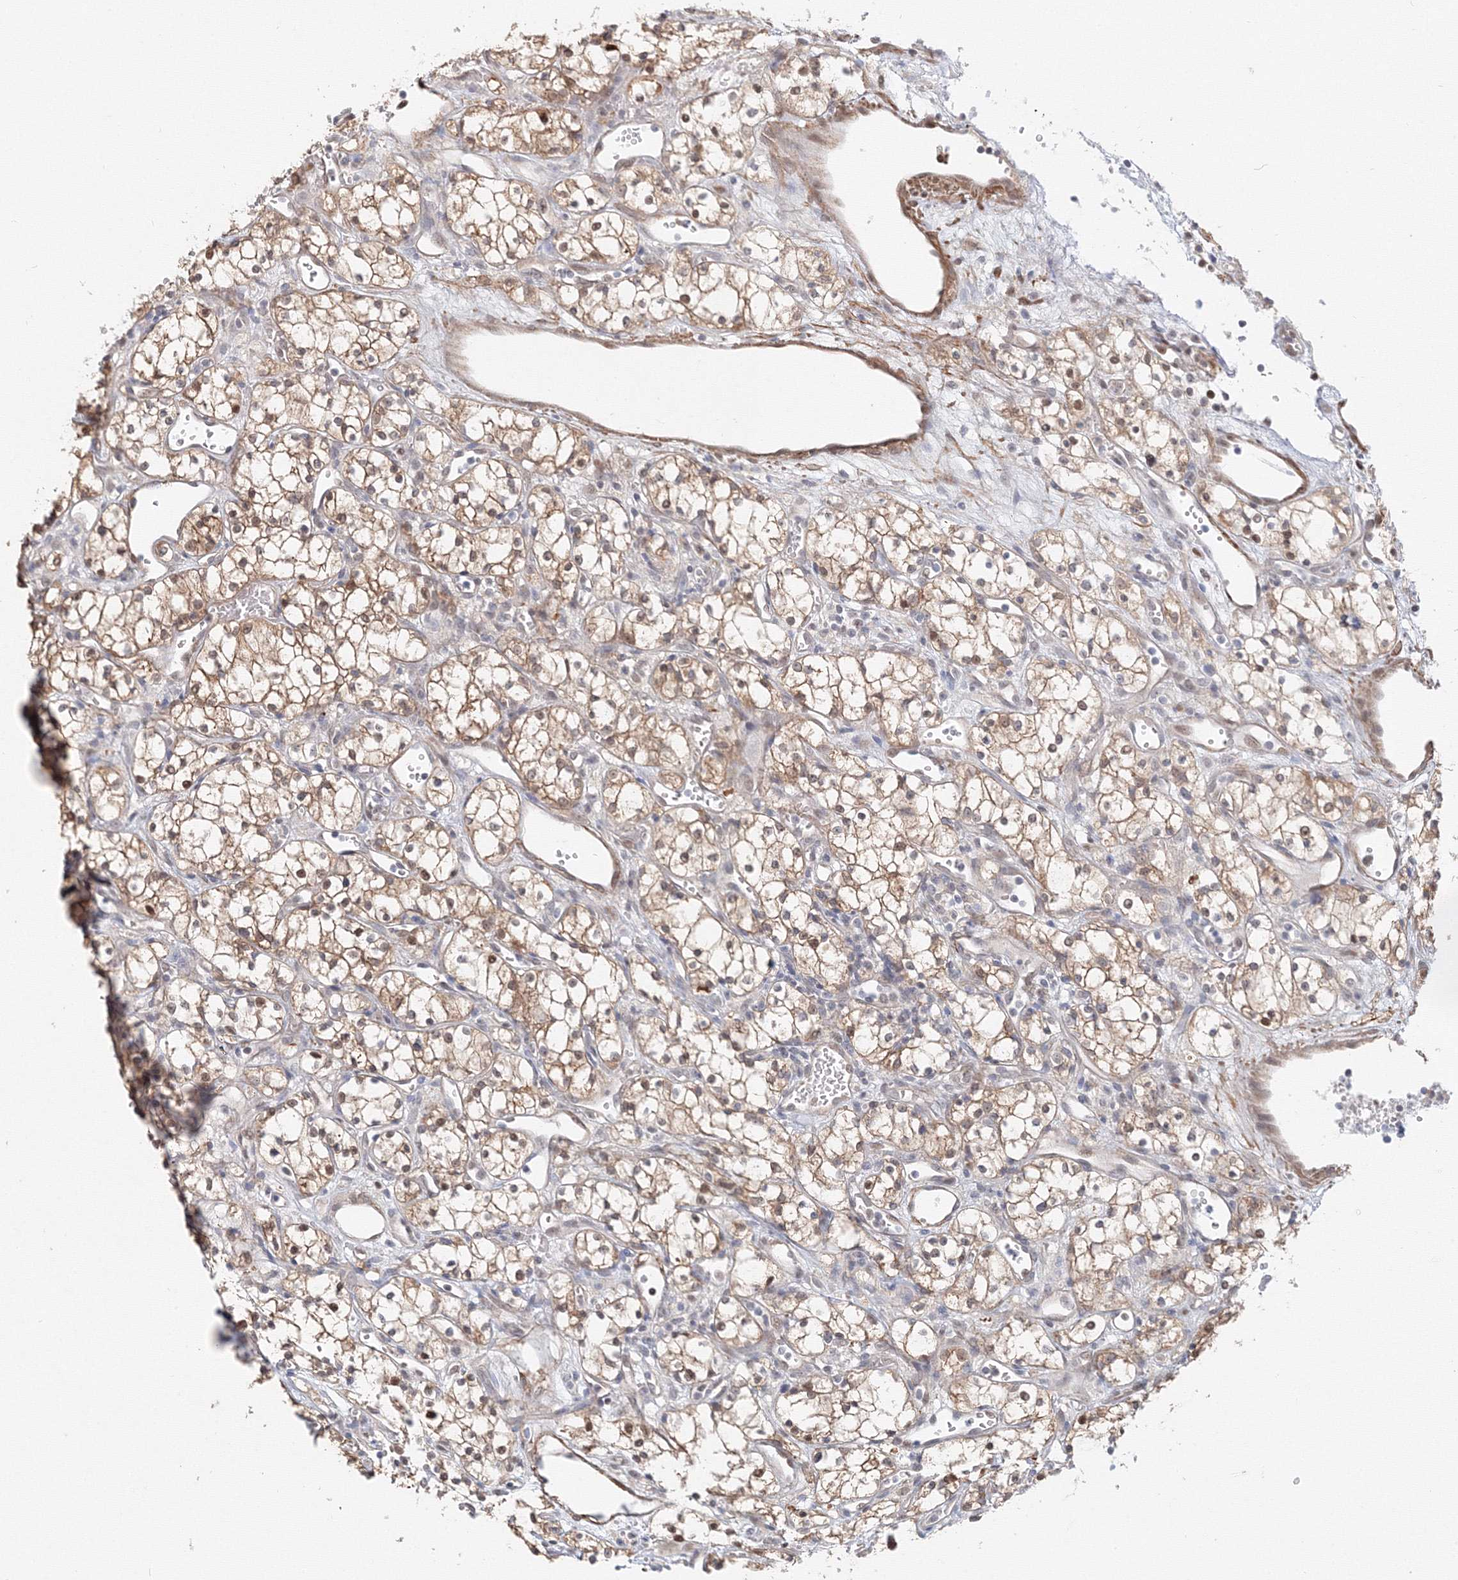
{"staining": {"intensity": "moderate", "quantity": ">75%", "location": "cytoplasmic/membranous,nuclear"}, "tissue": "renal cancer", "cell_type": "Tumor cells", "image_type": "cancer", "snomed": [{"axis": "morphology", "description": "Adenocarcinoma, NOS"}, {"axis": "topography", "description": "Kidney"}], "caption": "Renal adenocarcinoma stained with a protein marker reveals moderate staining in tumor cells.", "gene": "ARHGAP21", "patient": {"sex": "male", "age": 59}}